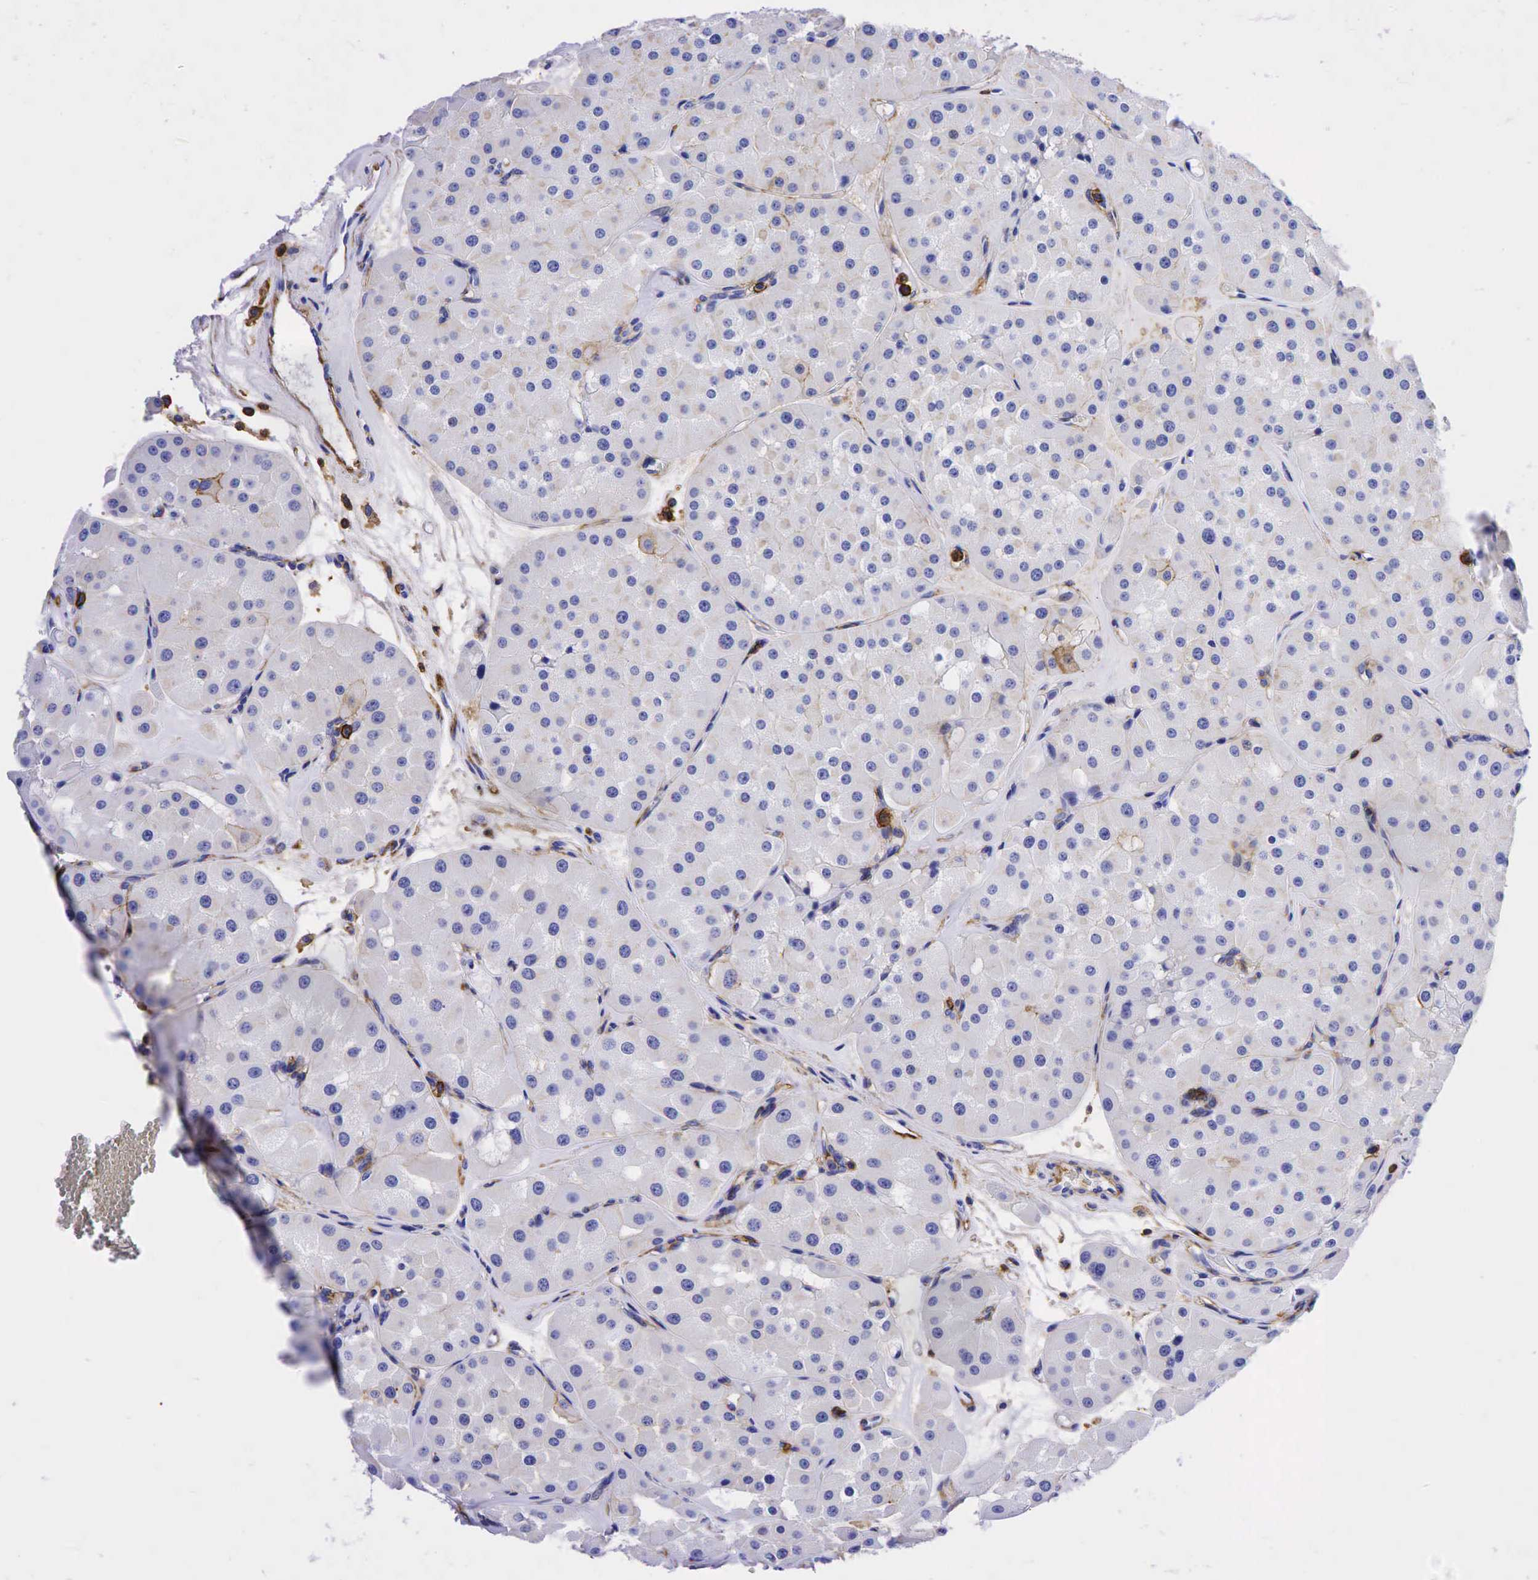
{"staining": {"intensity": "negative", "quantity": "none", "location": "none"}, "tissue": "renal cancer", "cell_type": "Tumor cells", "image_type": "cancer", "snomed": [{"axis": "morphology", "description": "Adenocarcinoma, uncertain malignant potential"}, {"axis": "topography", "description": "Kidney"}], "caption": "A high-resolution histopathology image shows IHC staining of renal cancer (adenocarcinoma,  uncertain malignant potential), which reveals no significant expression in tumor cells. Brightfield microscopy of IHC stained with DAB (3,3'-diaminobenzidine) (brown) and hematoxylin (blue), captured at high magnification.", "gene": "CD44", "patient": {"sex": "male", "age": 63}}